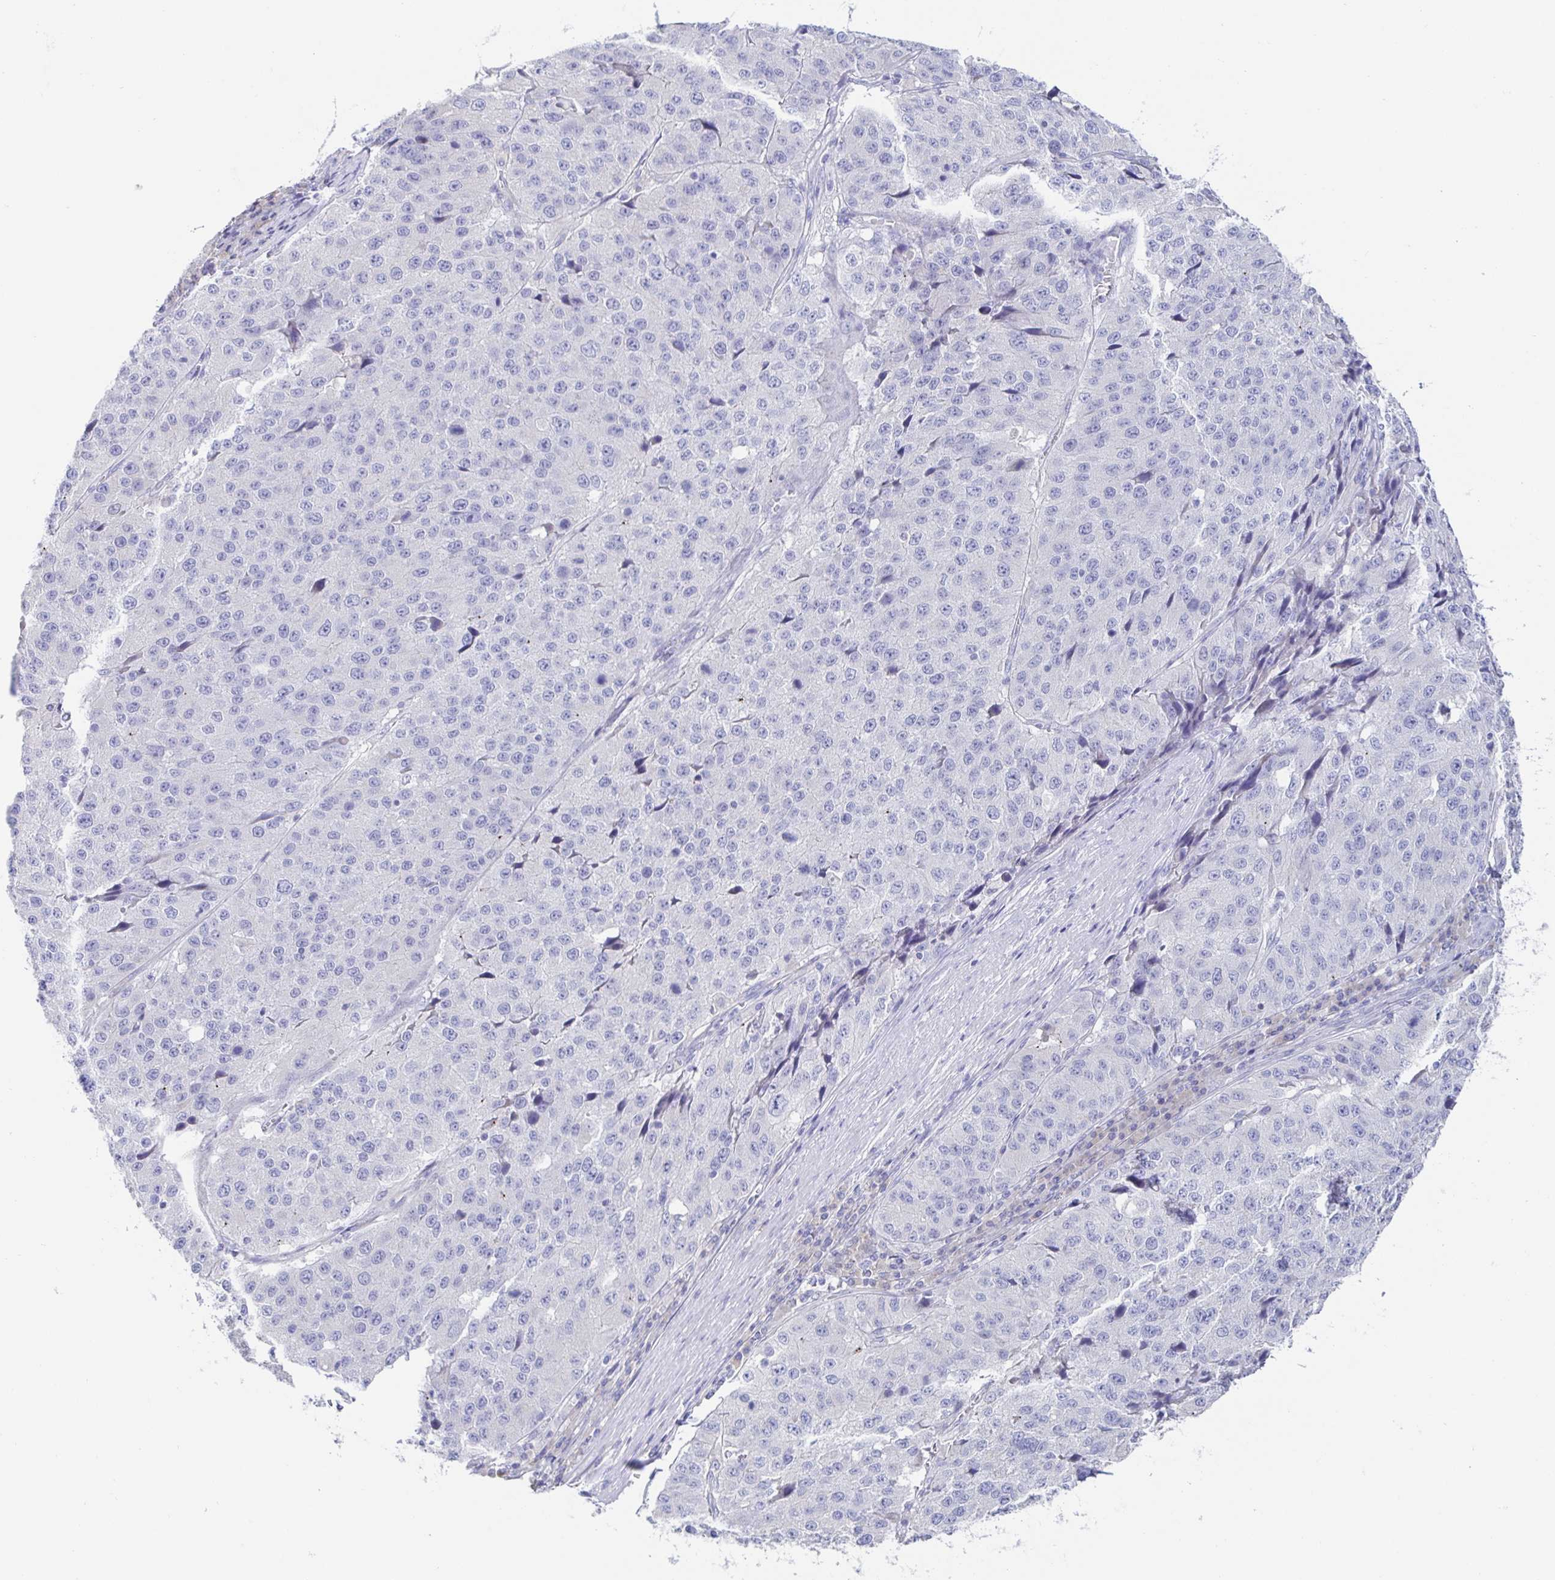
{"staining": {"intensity": "negative", "quantity": "none", "location": "none"}, "tissue": "stomach cancer", "cell_type": "Tumor cells", "image_type": "cancer", "snomed": [{"axis": "morphology", "description": "Adenocarcinoma, NOS"}, {"axis": "topography", "description": "Stomach"}], "caption": "This is an immunohistochemistry (IHC) micrograph of human stomach cancer. There is no staining in tumor cells.", "gene": "SIAH3", "patient": {"sex": "male", "age": 71}}